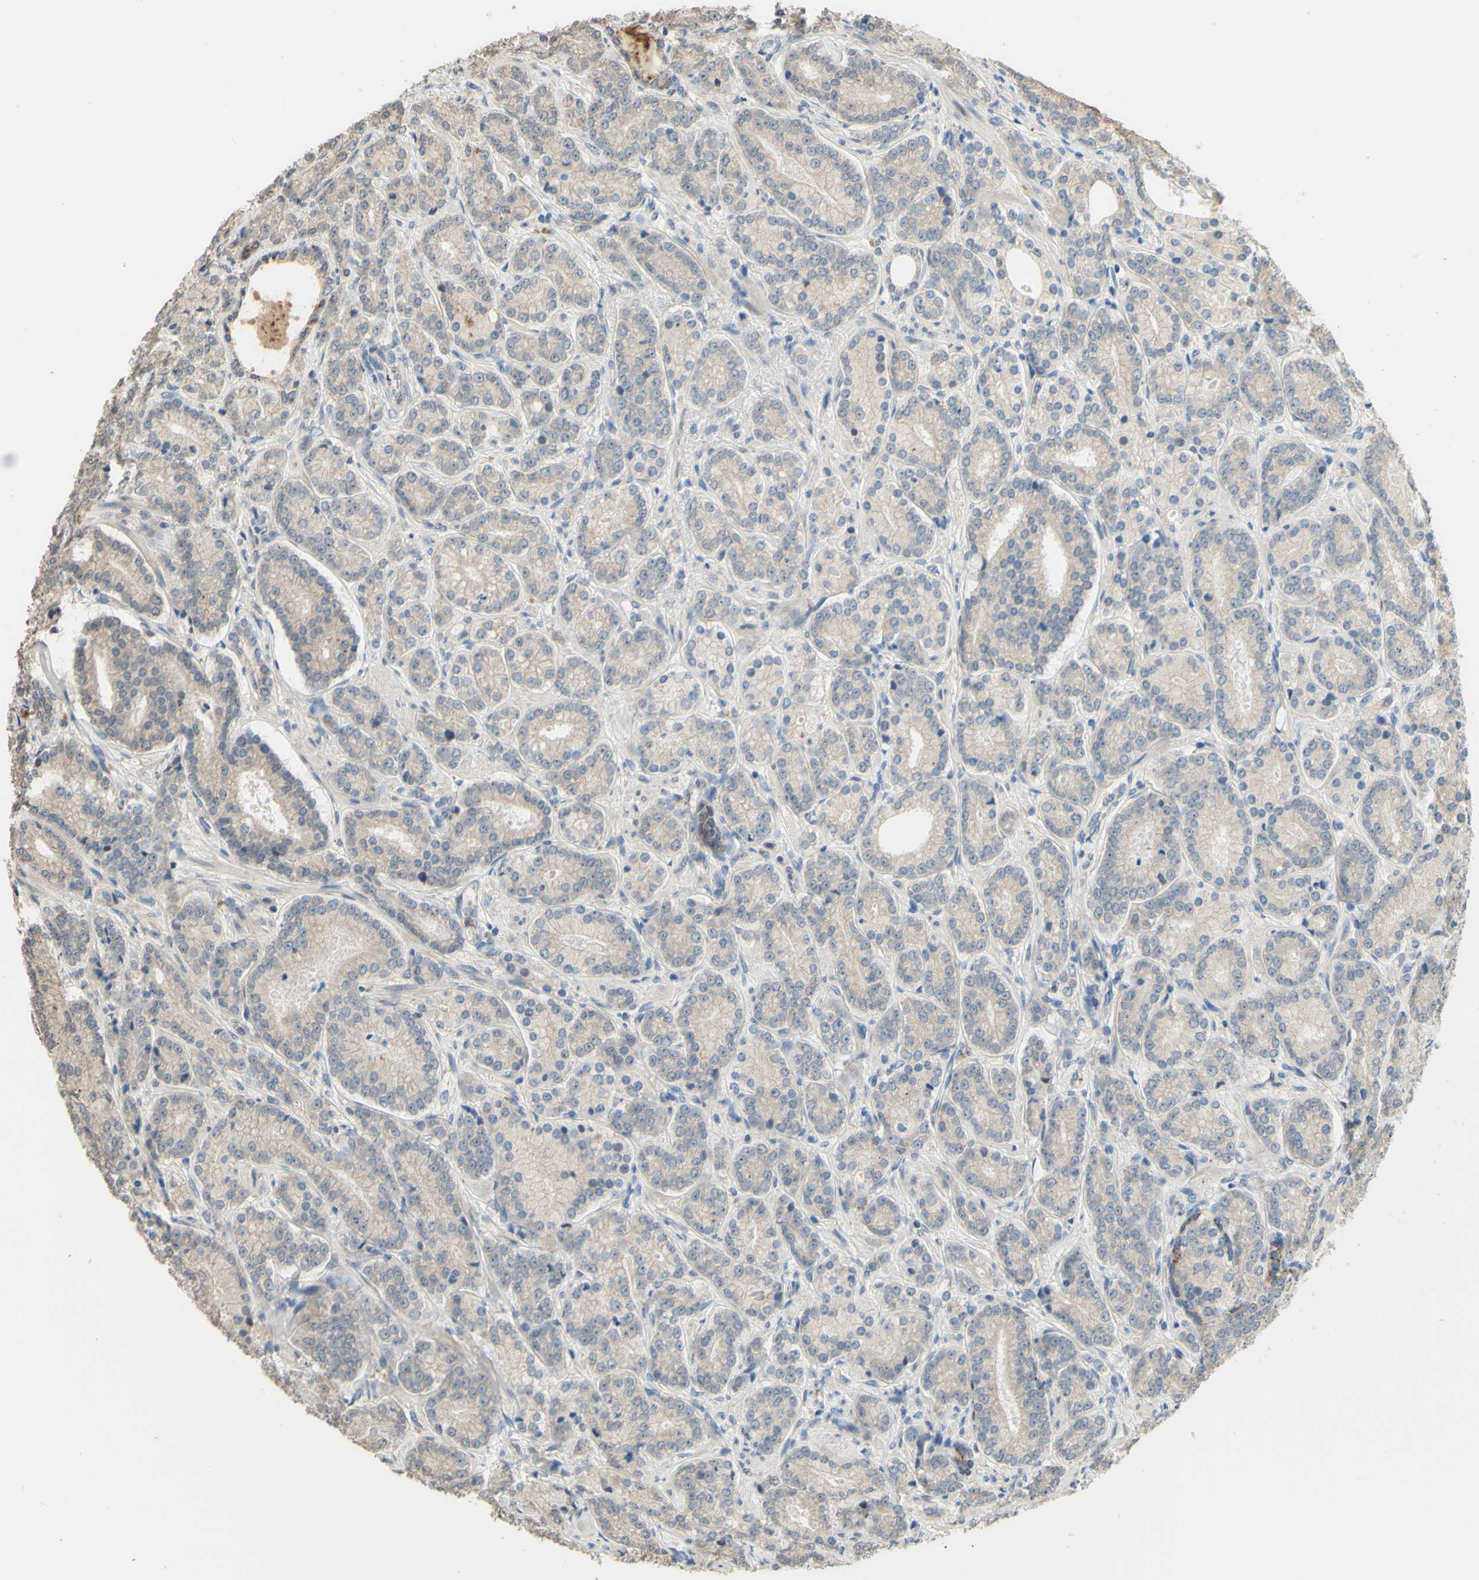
{"staining": {"intensity": "weak", "quantity": "25%-75%", "location": "cytoplasmic/membranous"}, "tissue": "prostate cancer", "cell_type": "Tumor cells", "image_type": "cancer", "snomed": [{"axis": "morphology", "description": "Adenocarcinoma, High grade"}, {"axis": "topography", "description": "Prostate"}], "caption": "Tumor cells reveal weak cytoplasmic/membranous positivity in approximately 25%-75% of cells in adenocarcinoma (high-grade) (prostate).", "gene": "SMIM19", "patient": {"sex": "male", "age": 61}}